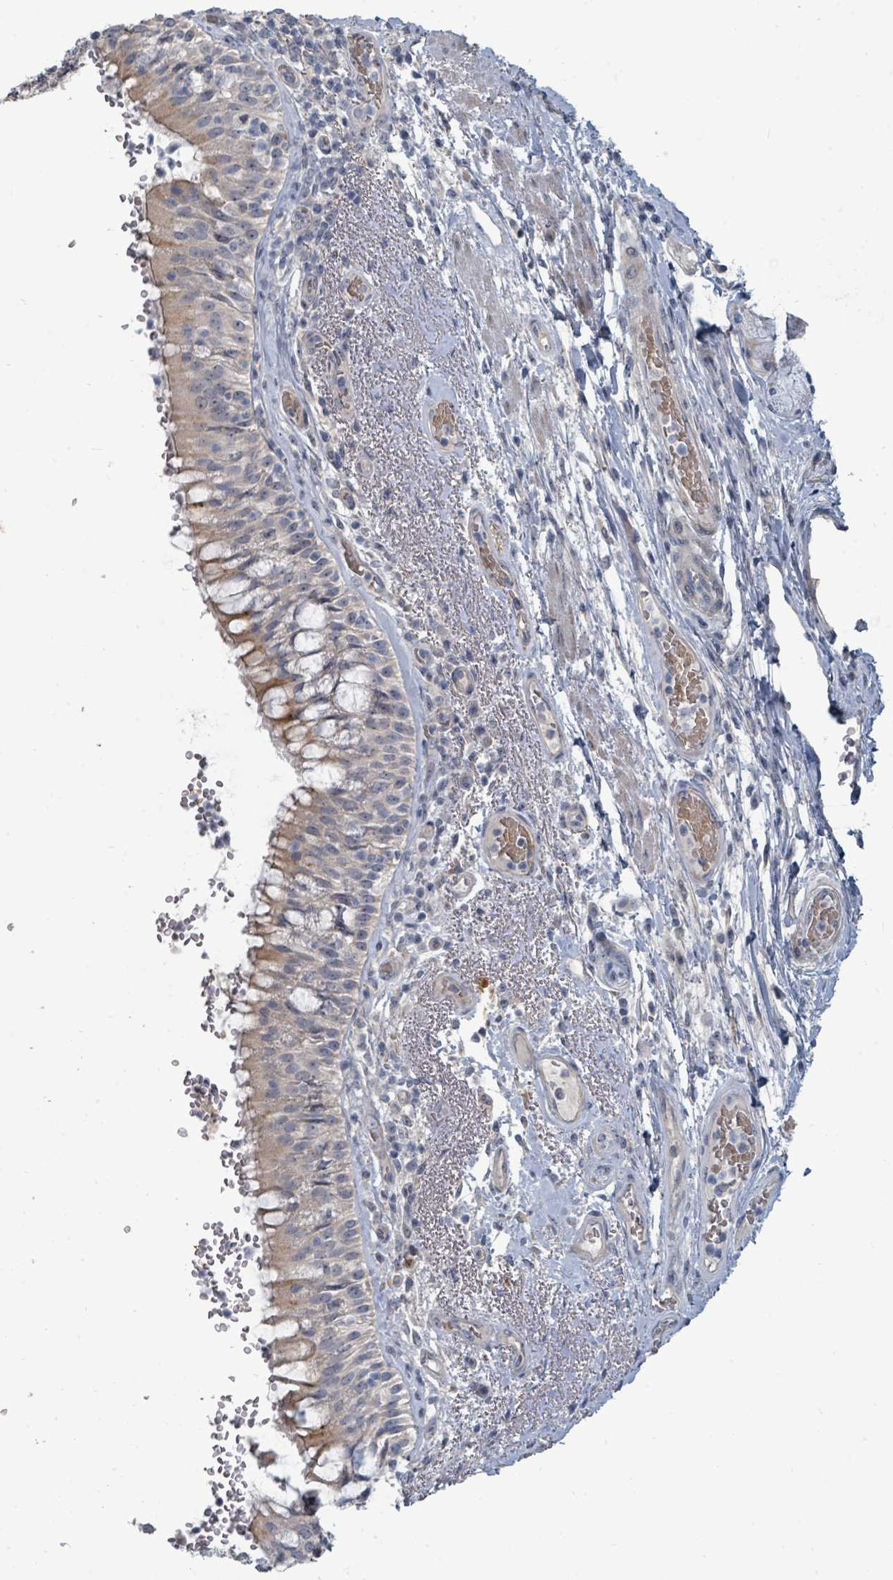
{"staining": {"intensity": "weak", "quantity": "25%-75%", "location": "cytoplasmic/membranous"}, "tissue": "bronchus", "cell_type": "Respiratory epithelial cells", "image_type": "normal", "snomed": [{"axis": "morphology", "description": "Normal tissue, NOS"}, {"axis": "topography", "description": "Cartilage tissue"}, {"axis": "topography", "description": "Bronchus"}], "caption": "Immunohistochemical staining of unremarkable bronchus exhibits weak cytoplasmic/membranous protein staining in about 25%-75% of respiratory epithelial cells. (DAB = brown stain, brightfield microscopy at high magnification).", "gene": "TRDMT1", "patient": {"sex": "male", "age": 63}}